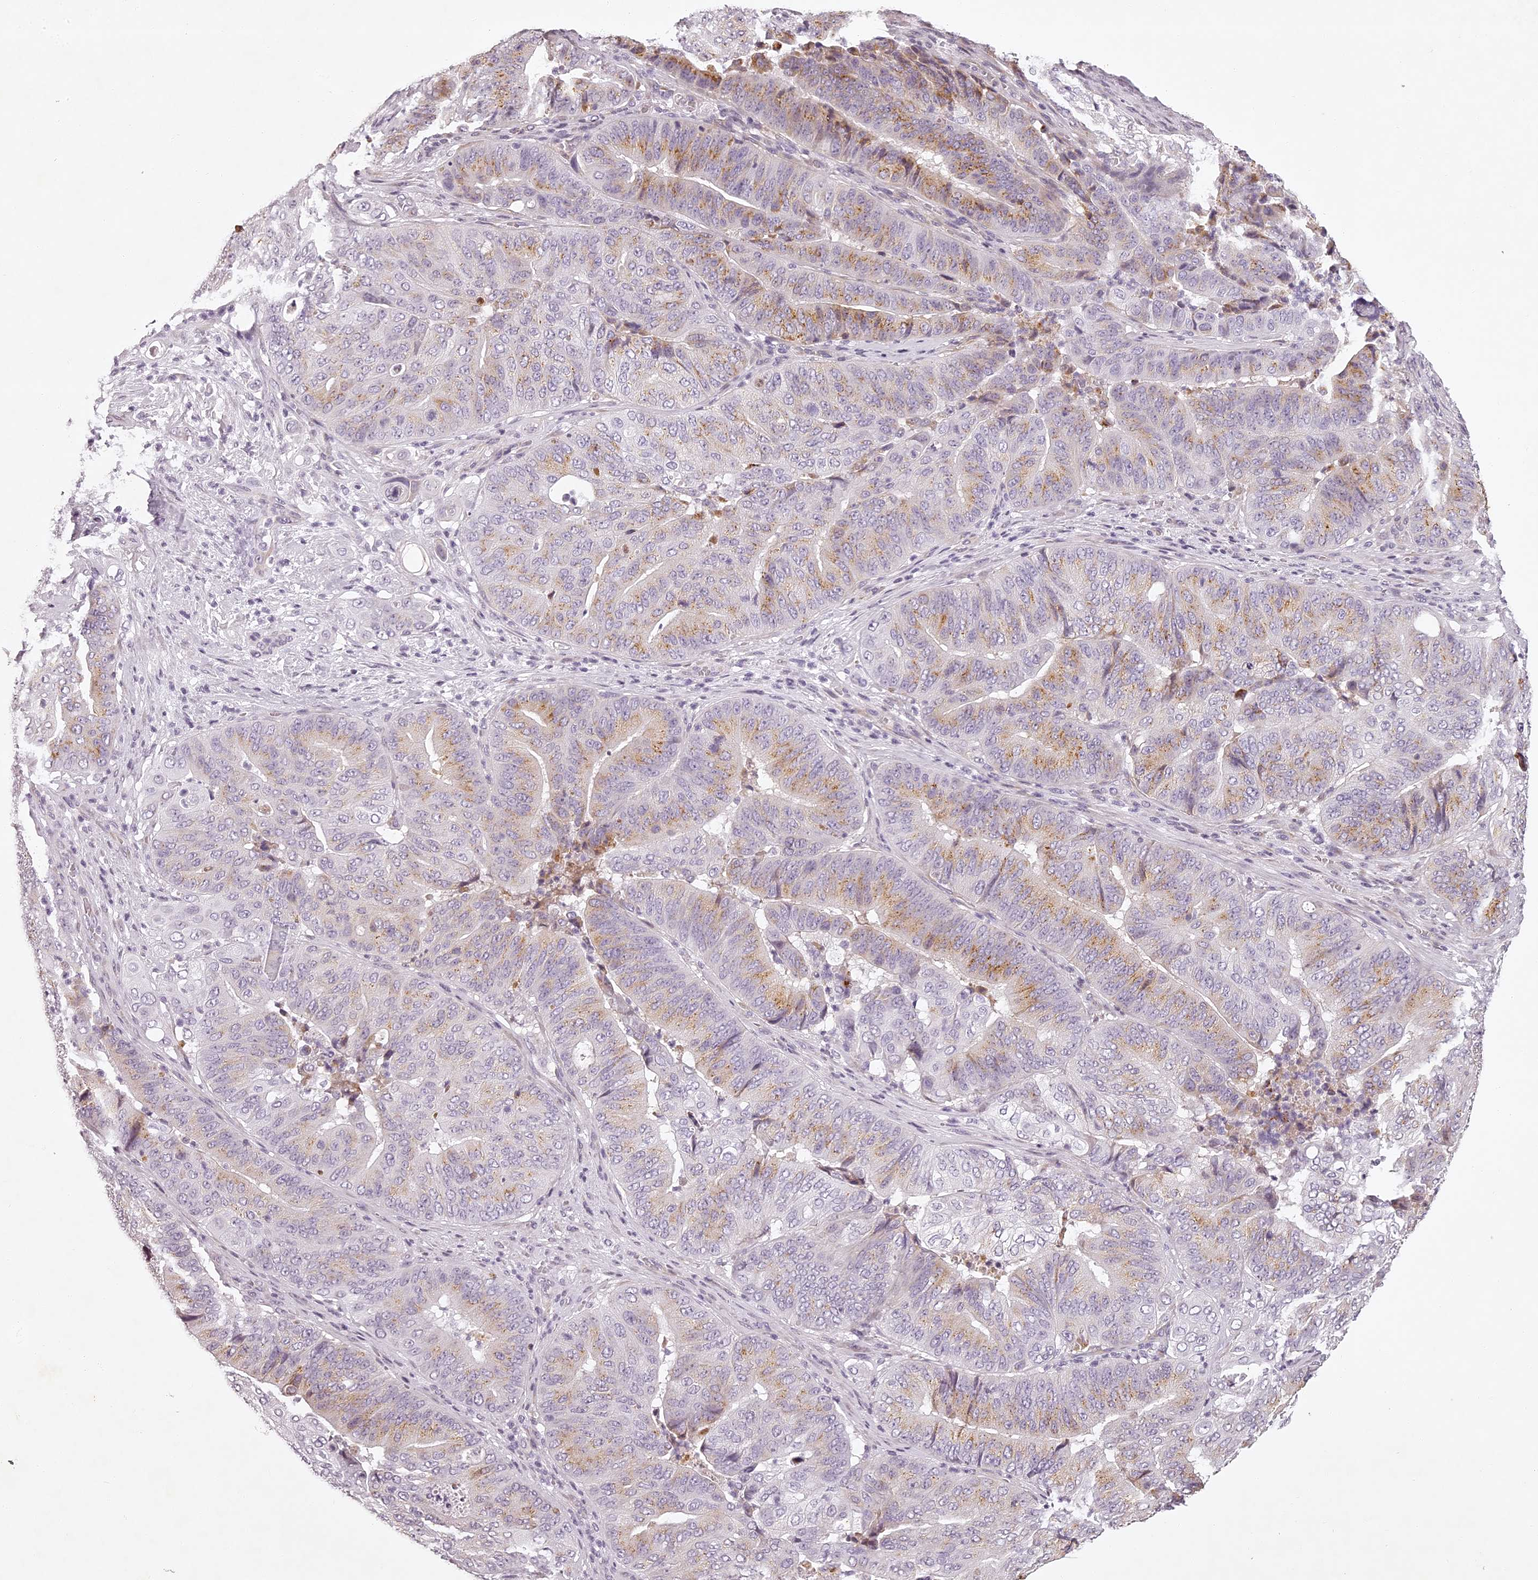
{"staining": {"intensity": "moderate", "quantity": ">75%", "location": "cytoplasmic/membranous"}, "tissue": "pancreatic cancer", "cell_type": "Tumor cells", "image_type": "cancer", "snomed": [{"axis": "morphology", "description": "Adenocarcinoma, NOS"}, {"axis": "topography", "description": "Pancreas"}], "caption": "Immunohistochemical staining of pancreatic cancer (adenocarcinoma) demonstrates medium levels of moderate cytoplasmic/membranous protein positivity in approximately >75% of tumor cells.", "gene": "ELAPOR1", "patient": {"sex": "female", "age": 77}}